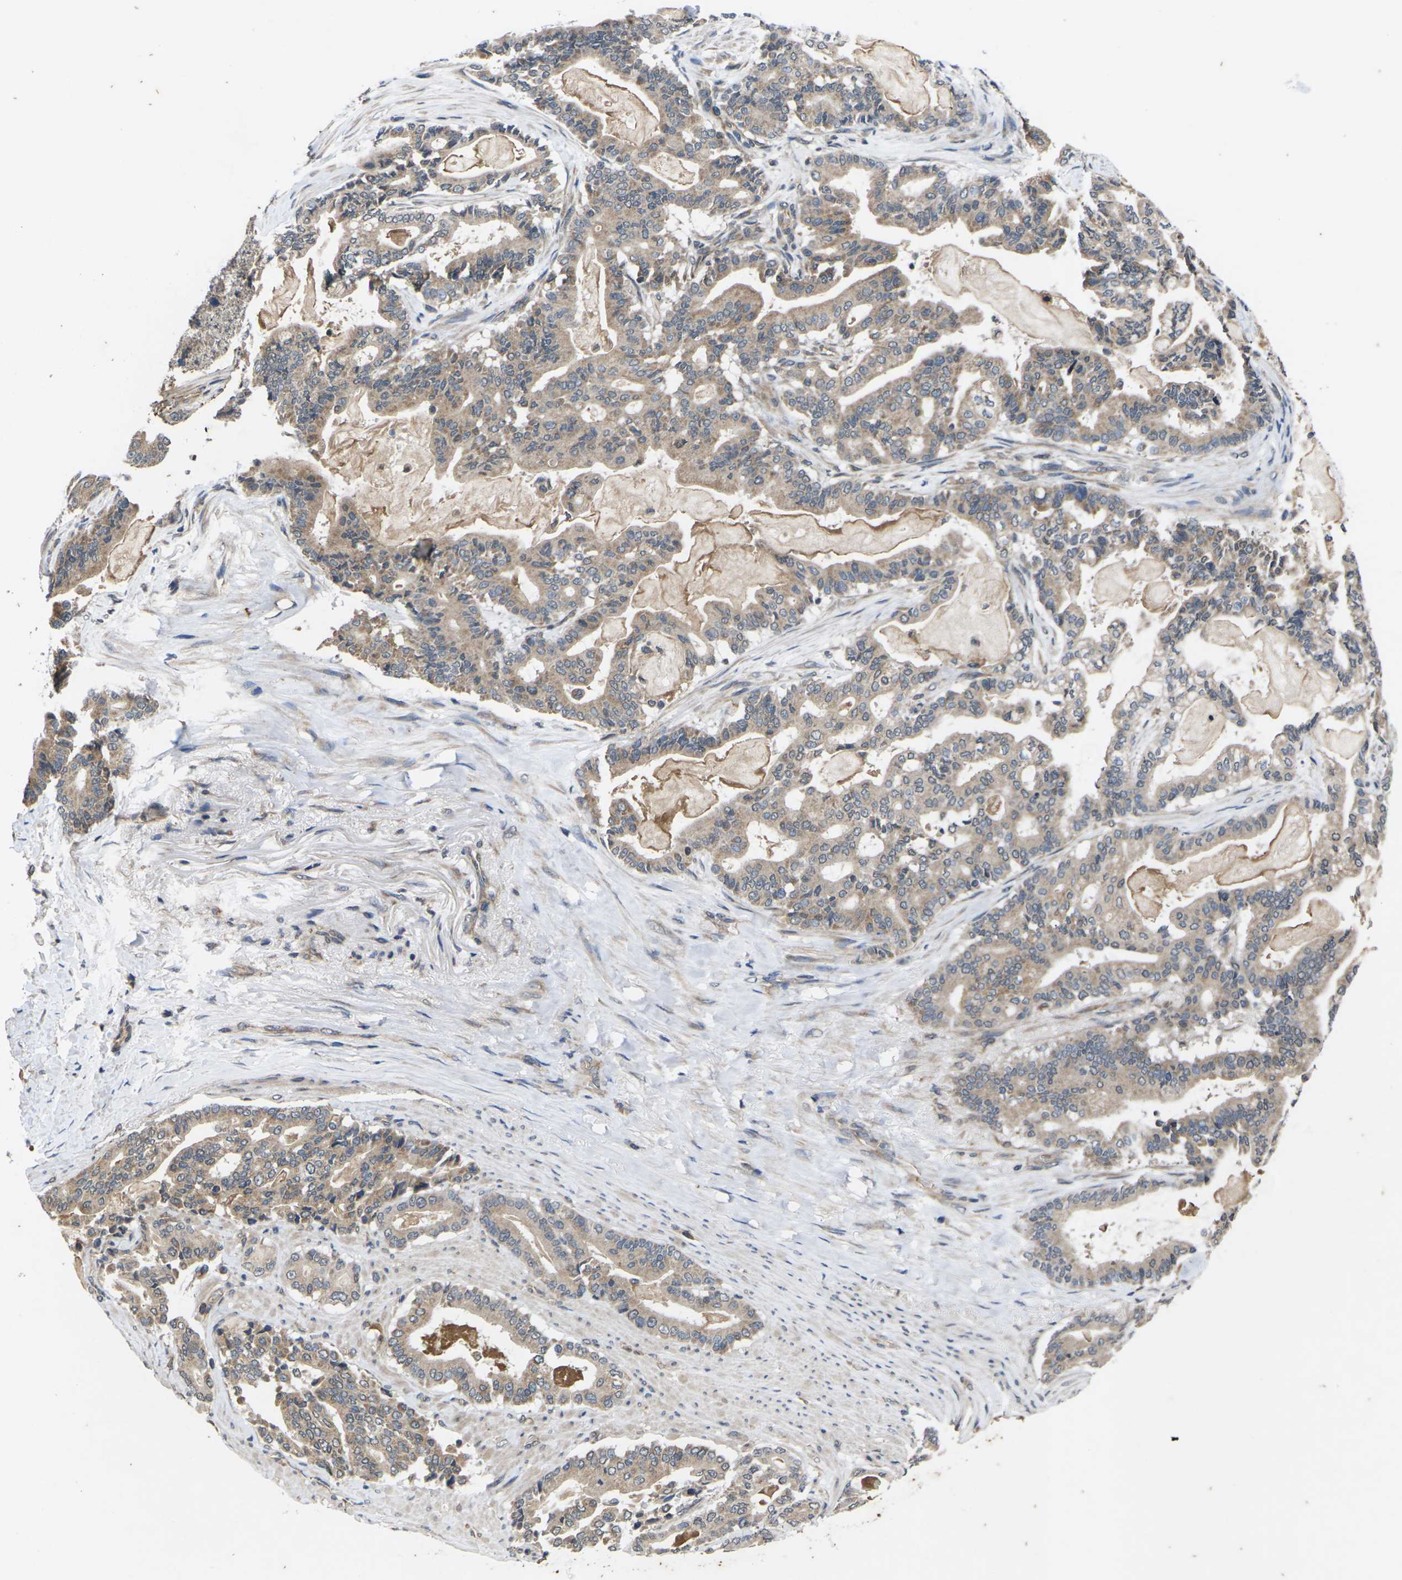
{"staining": {"intensity": "weak", "quantity": ">75%", "location": "cytoplasmic/membranous"}, "tissue": "pancreatic cancer", "cell_type": "Tumor cells", "image_type": "cancer", "snomed": [{"axis": "morphology", "description": "Adenocarcinoma, NOS"}, {"axis": "topography", "description": "Pancreas"}], "caption": "DAB (3,3'-diaminobenzidine) immunohistochemical staining of human pancreatic adenocarcinoma displays weak cytoplasmic/membranous protein expression in about >75% of tumor cells.", "gene": "DKK2", "patient": {"sex": "male", "age": 63}}